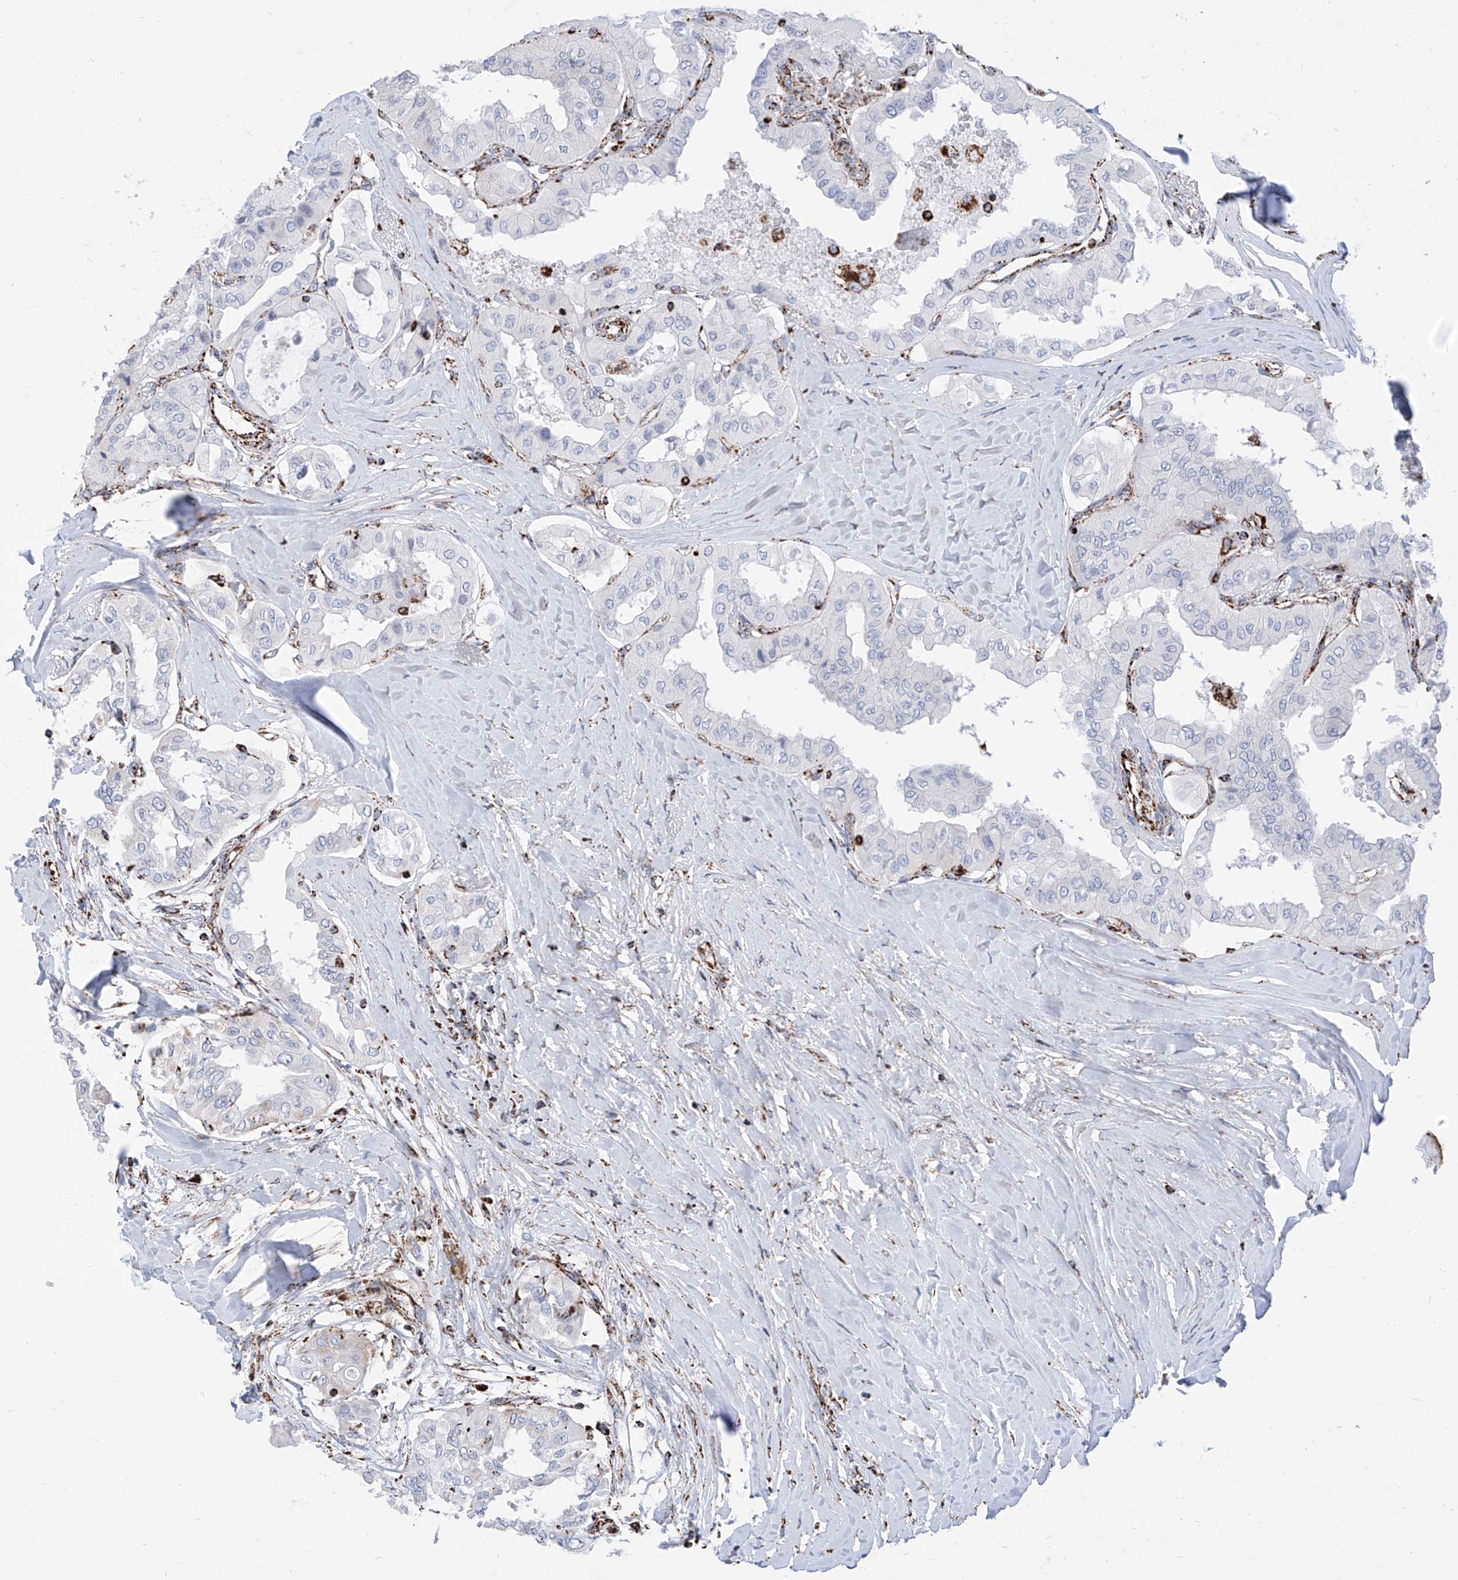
{"staining": {"intensity": "strong", "quantity": "<25%", "location": "cytoplasmic/membranous"}, "tissue": "thyroid cancer", "cell_type": "Tumor cells", "image_type": "cancer", "snomed": [{"axis": "morphology", "description": "Papillary adenocarcinoma, NOS"}, {"axis": "topography", "description": "Thyroid gland"}], "caption": "Approximately <25% of tumor cells in thyroid cancer reveal strong cytoplasmic/membranous protein staining as visualized by brown immunohistochemical staining.", "gene": "COX5B", "patient": {"sex": "female", "age": 59}}